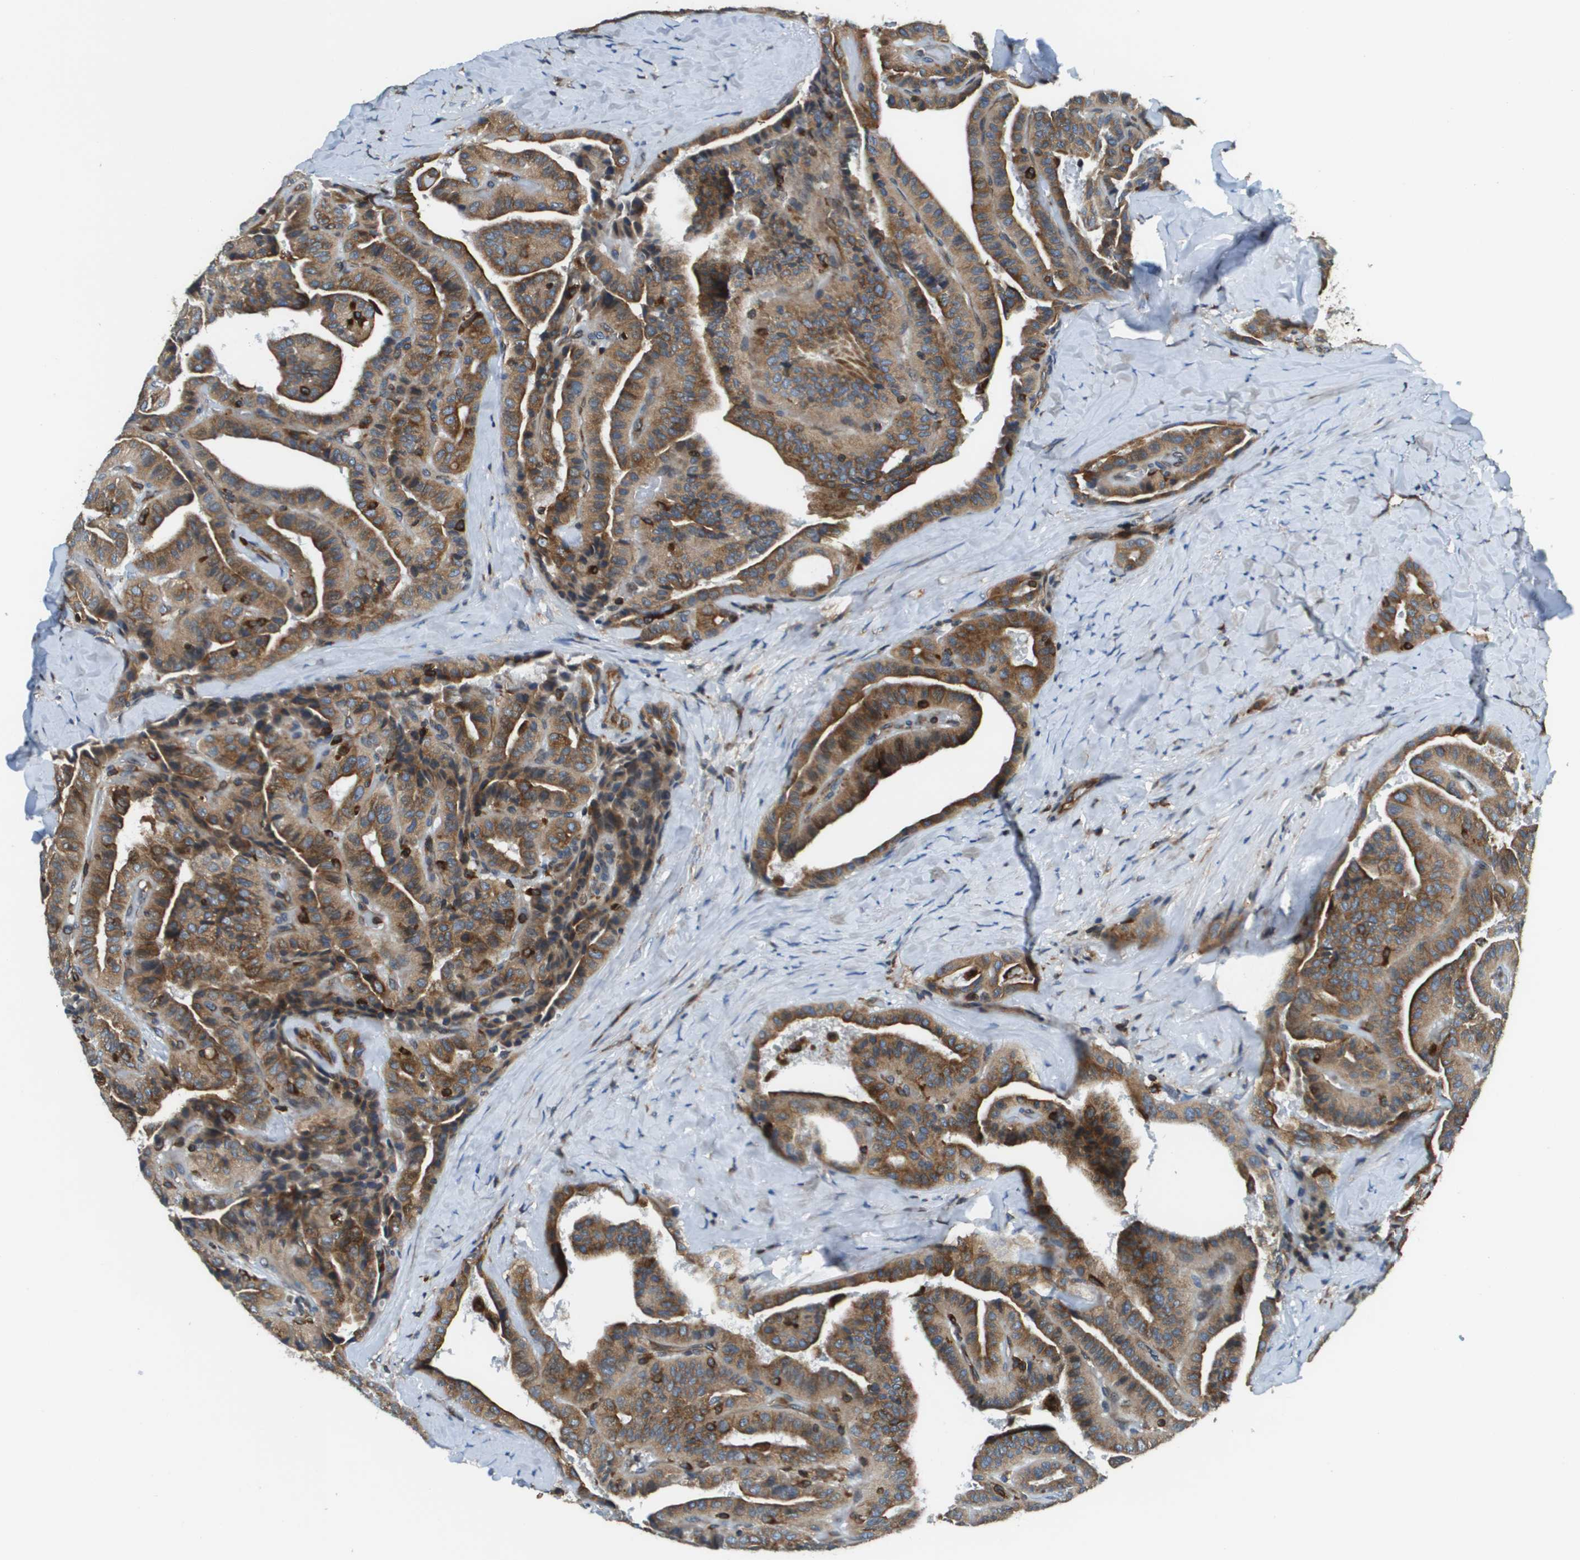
{"staining": {"intensity": "moderate", "quantity": ">75%", "location": "cytoplasmic/membranous"}, "tissue": "thyroid cancer", "cell_type": "Tumor cells", "image_type": "cancer", "snomed": [{"axis": "morphology", "description": "Papillary adenocarcinoma, NOS"}, {"axis": "topography", "description": "Thyroid gland"}], "caption": "Tumor cells display moderate cytoplasmic/membranous expression in approximately >75% of cells in thyroid papillary adenocarcinoma.", "gene": "ESYT1", "patient": {"sex": "male", "age": 77}}